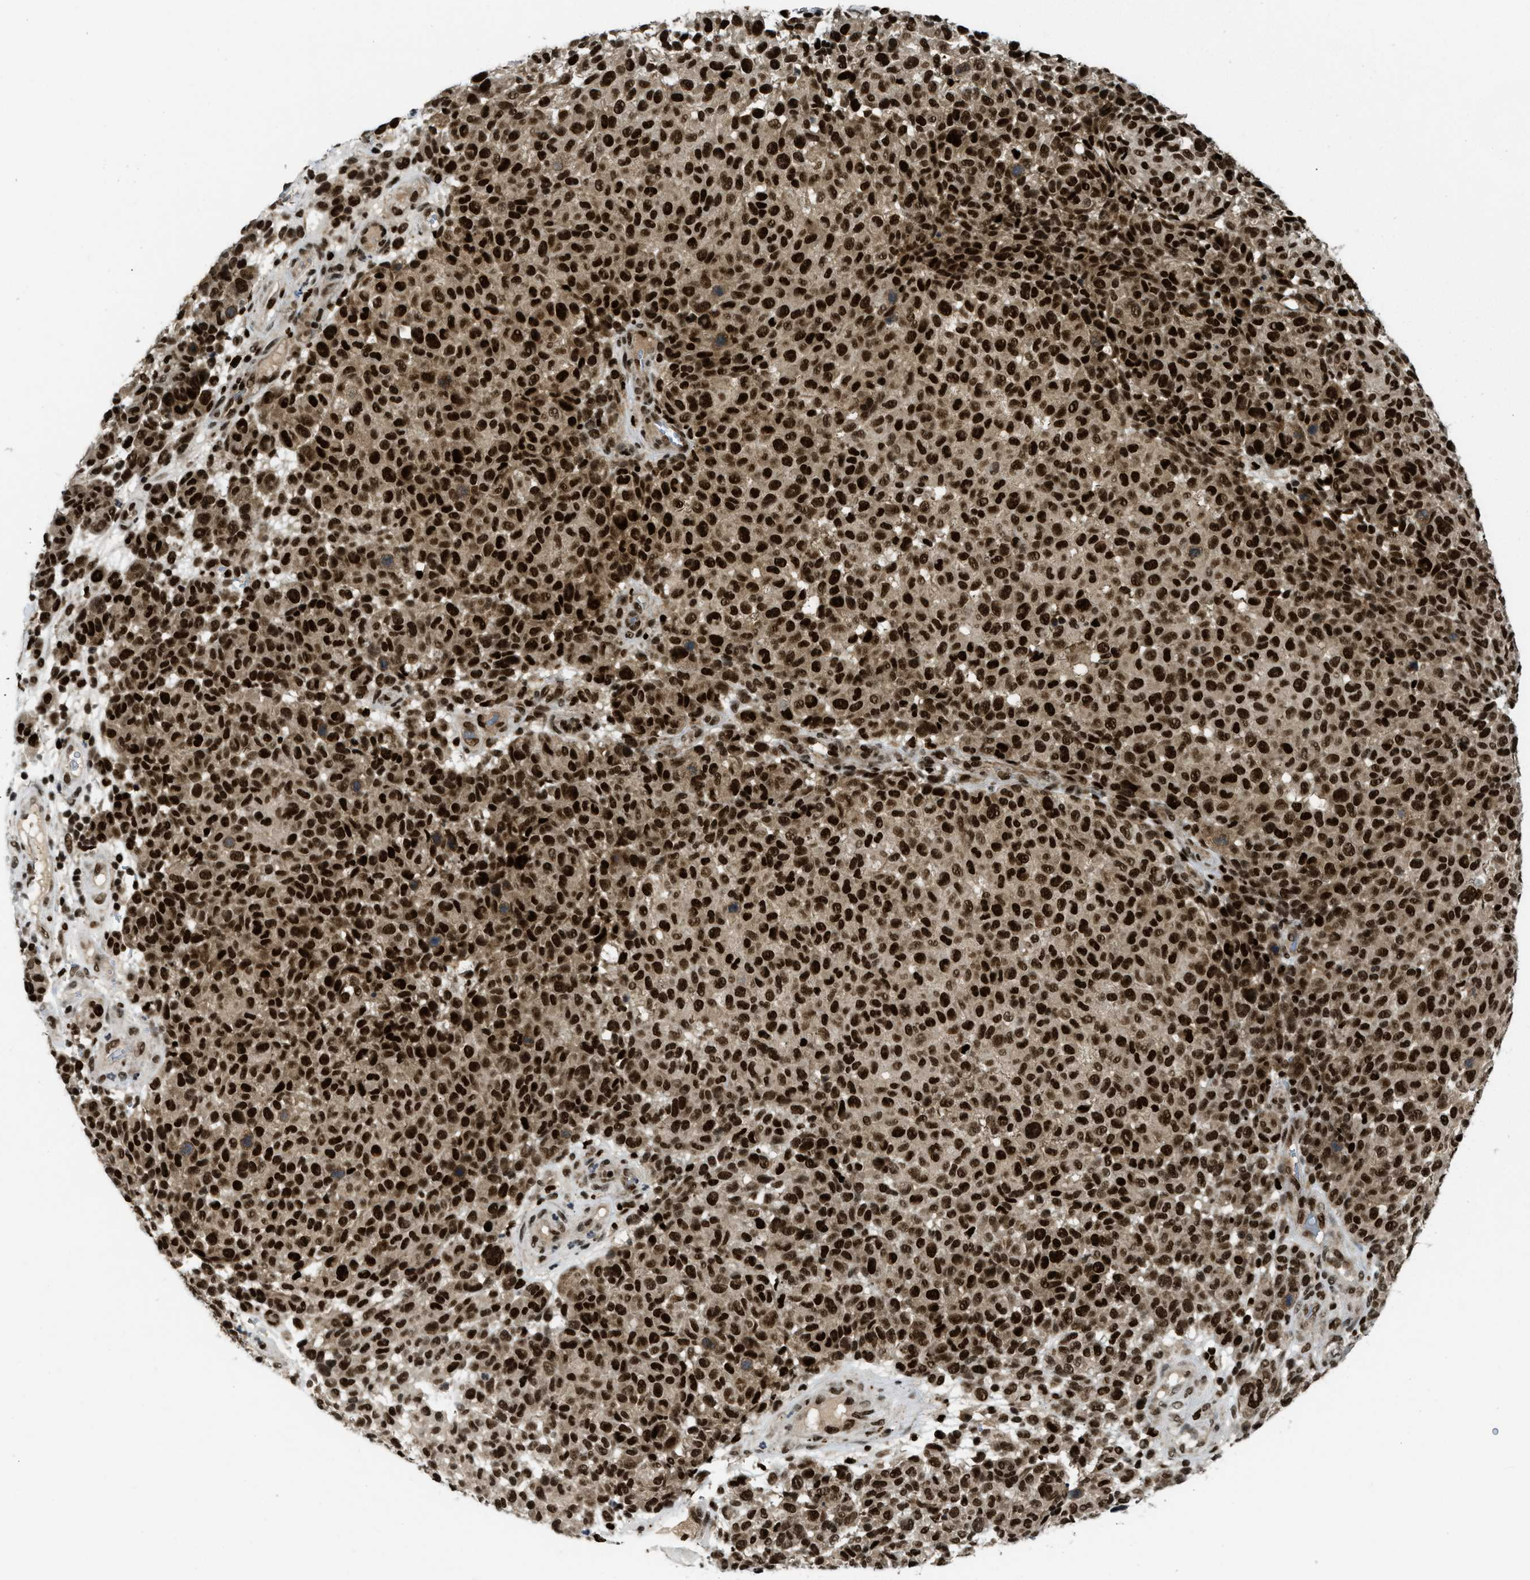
{"staining": {"intensity": "strong", "quantity": ">75%", "location": "nuclear"}, "tissue": "melanoma", "cell_type": "Tumor cells", "image_type": "cancer", "snomed": [{"axis": "morphology", "description": "Malignant melanoma, NOS"}, {"axis": "topography", "description": "Skin"}], "caption": "Tumor cells reveal high levels of strong nuclear expression in approximately >75% of cells in human malignant melanoma. The staining was performed using DAB to visualize the protein expression in brown, while the nuclei were stained in blue with hematoxylin (Magnification: 20x).", "gene": "RFX5", "patient": {"sex": "male", "age": 59}}